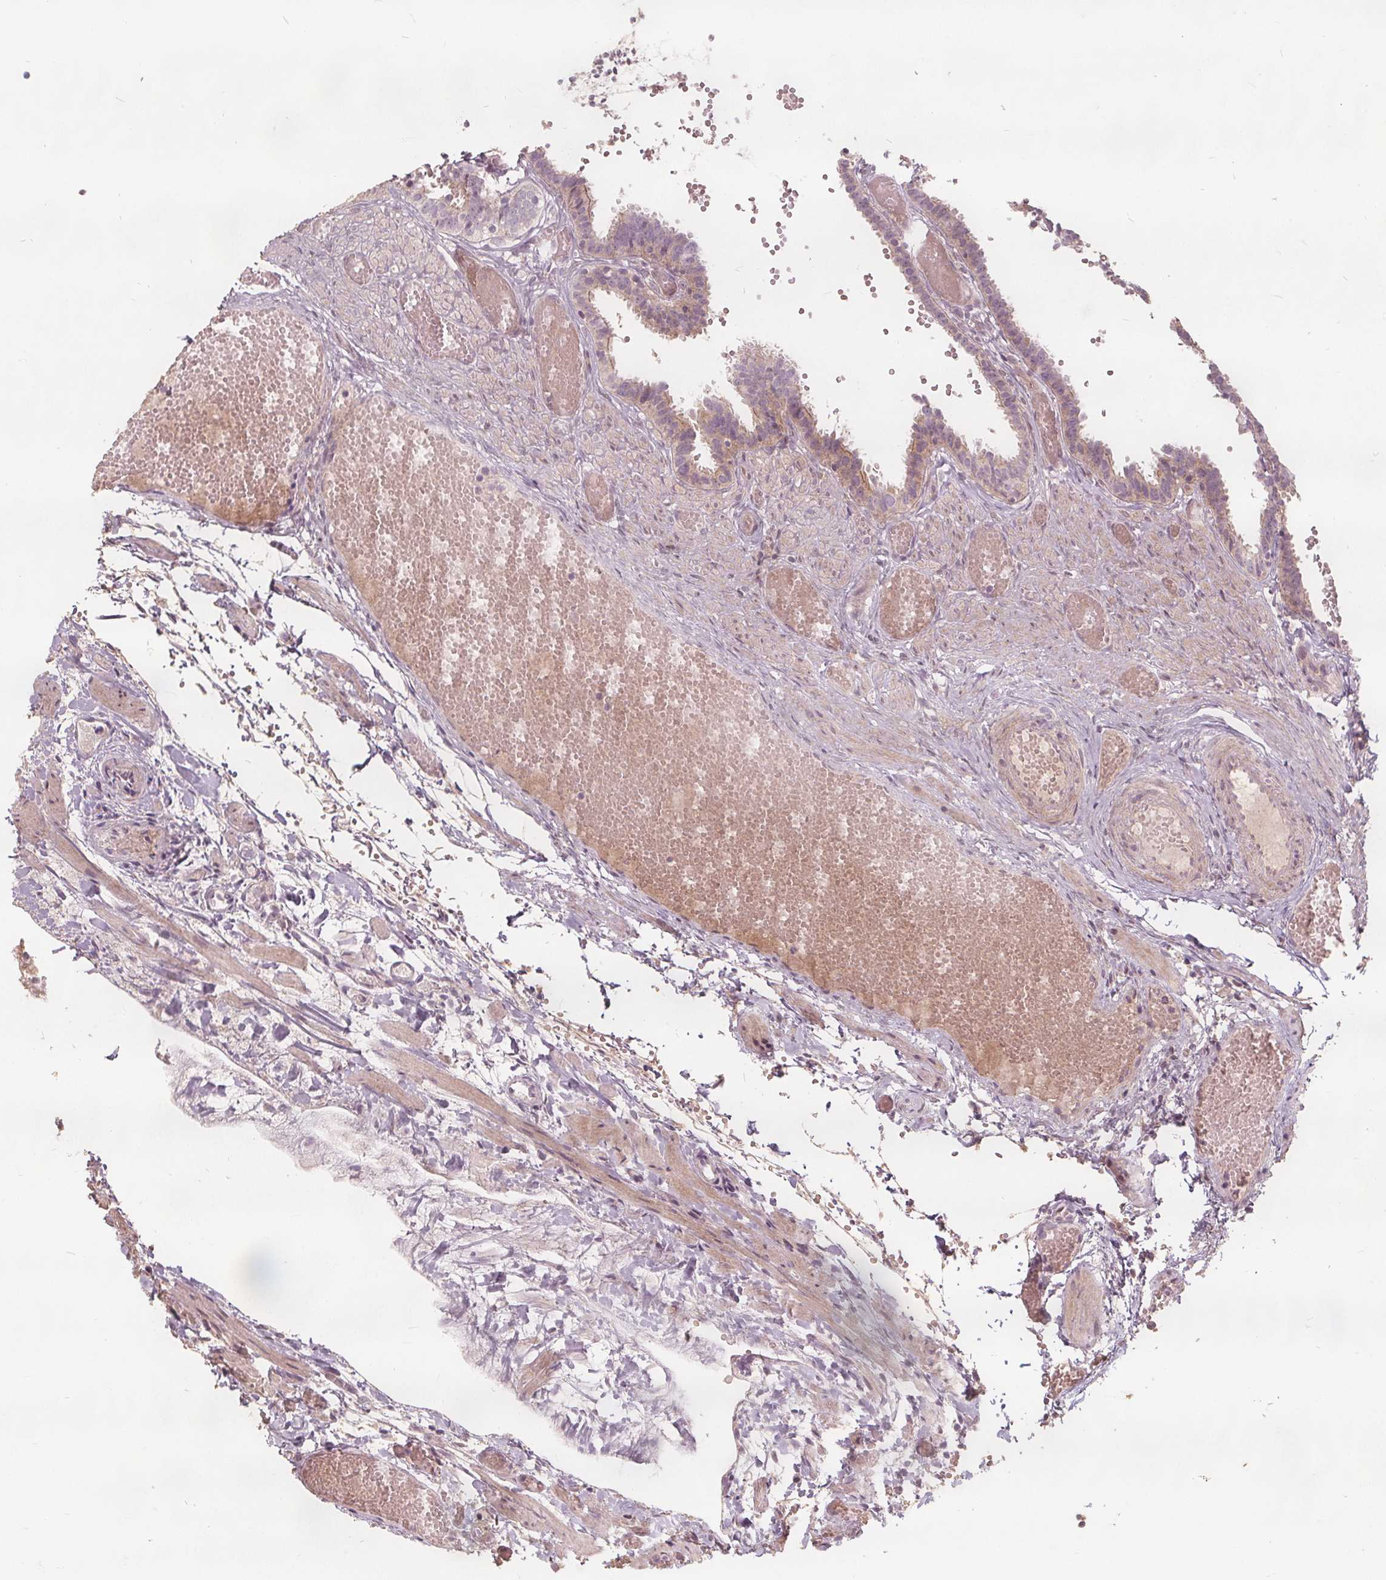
{"staining": {"intensity": "weak", "quantity": "25%-75%", "location": "cytoplasmic/membranous"}, "tissue": "fallopian tube", "cell_type": "Glandular cells", "image_type": "normal", "snomed": [{"axis": "morphology", "description": "Normal tissue, NOS"}, {"axis": "topography", "description": "Fallopian tube"}], "caption": "IHC of unremarkable fallopian tube displays low levels of weak cytoplasmic/membranous staining in about 25%-75% of glandular cells.", "gene": "PTPRT", "patient": {"sex": "female", "age": 37}}